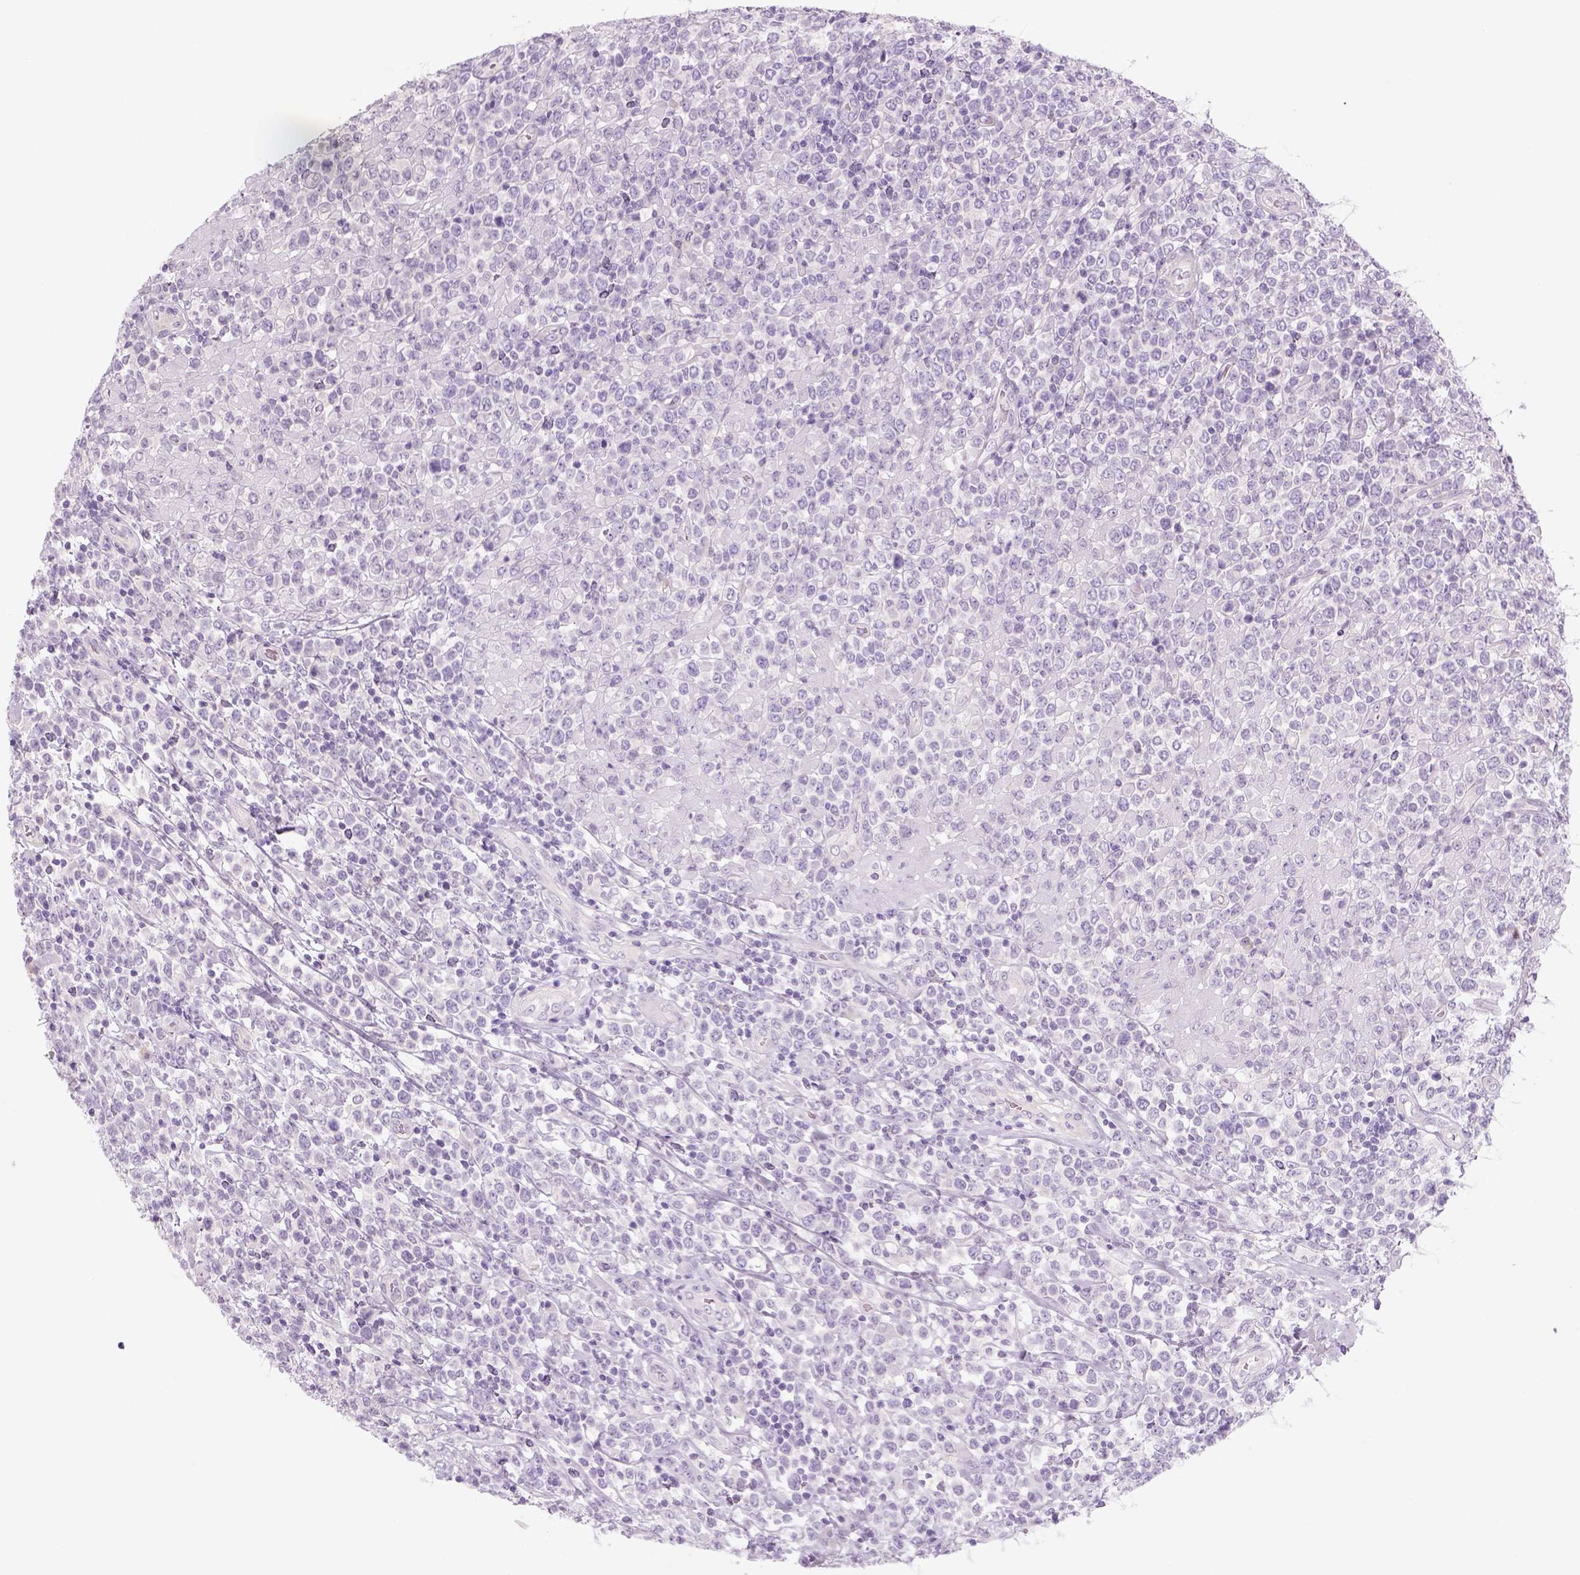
{"staining": {"intensity": "negative", "quantity": "none", "location": "none"}, "tissue": "lymphoma", "cell_type": "Tumor cells", "image_type": "cancer", "snomed": [{"axis": "morphology", "description": "Malignant lymphoma, non-Hodgkin's type, High grade"}, {"axis": "topography", "description": "Soft tissue"}], "caption": "Immunohistochemistry (IHC) image of neoplastic tissue: lymphoma stained with DAB (3,3'-diaminobenzidine) displays no significant protein staining in tumor cells. (Brightfield microscopy of DAB (3,3'-diaminobenzidine) immunohistochemistry at high magnification).", "gene": "KRT25", "patient": {"sex": "female", "age": 56}}